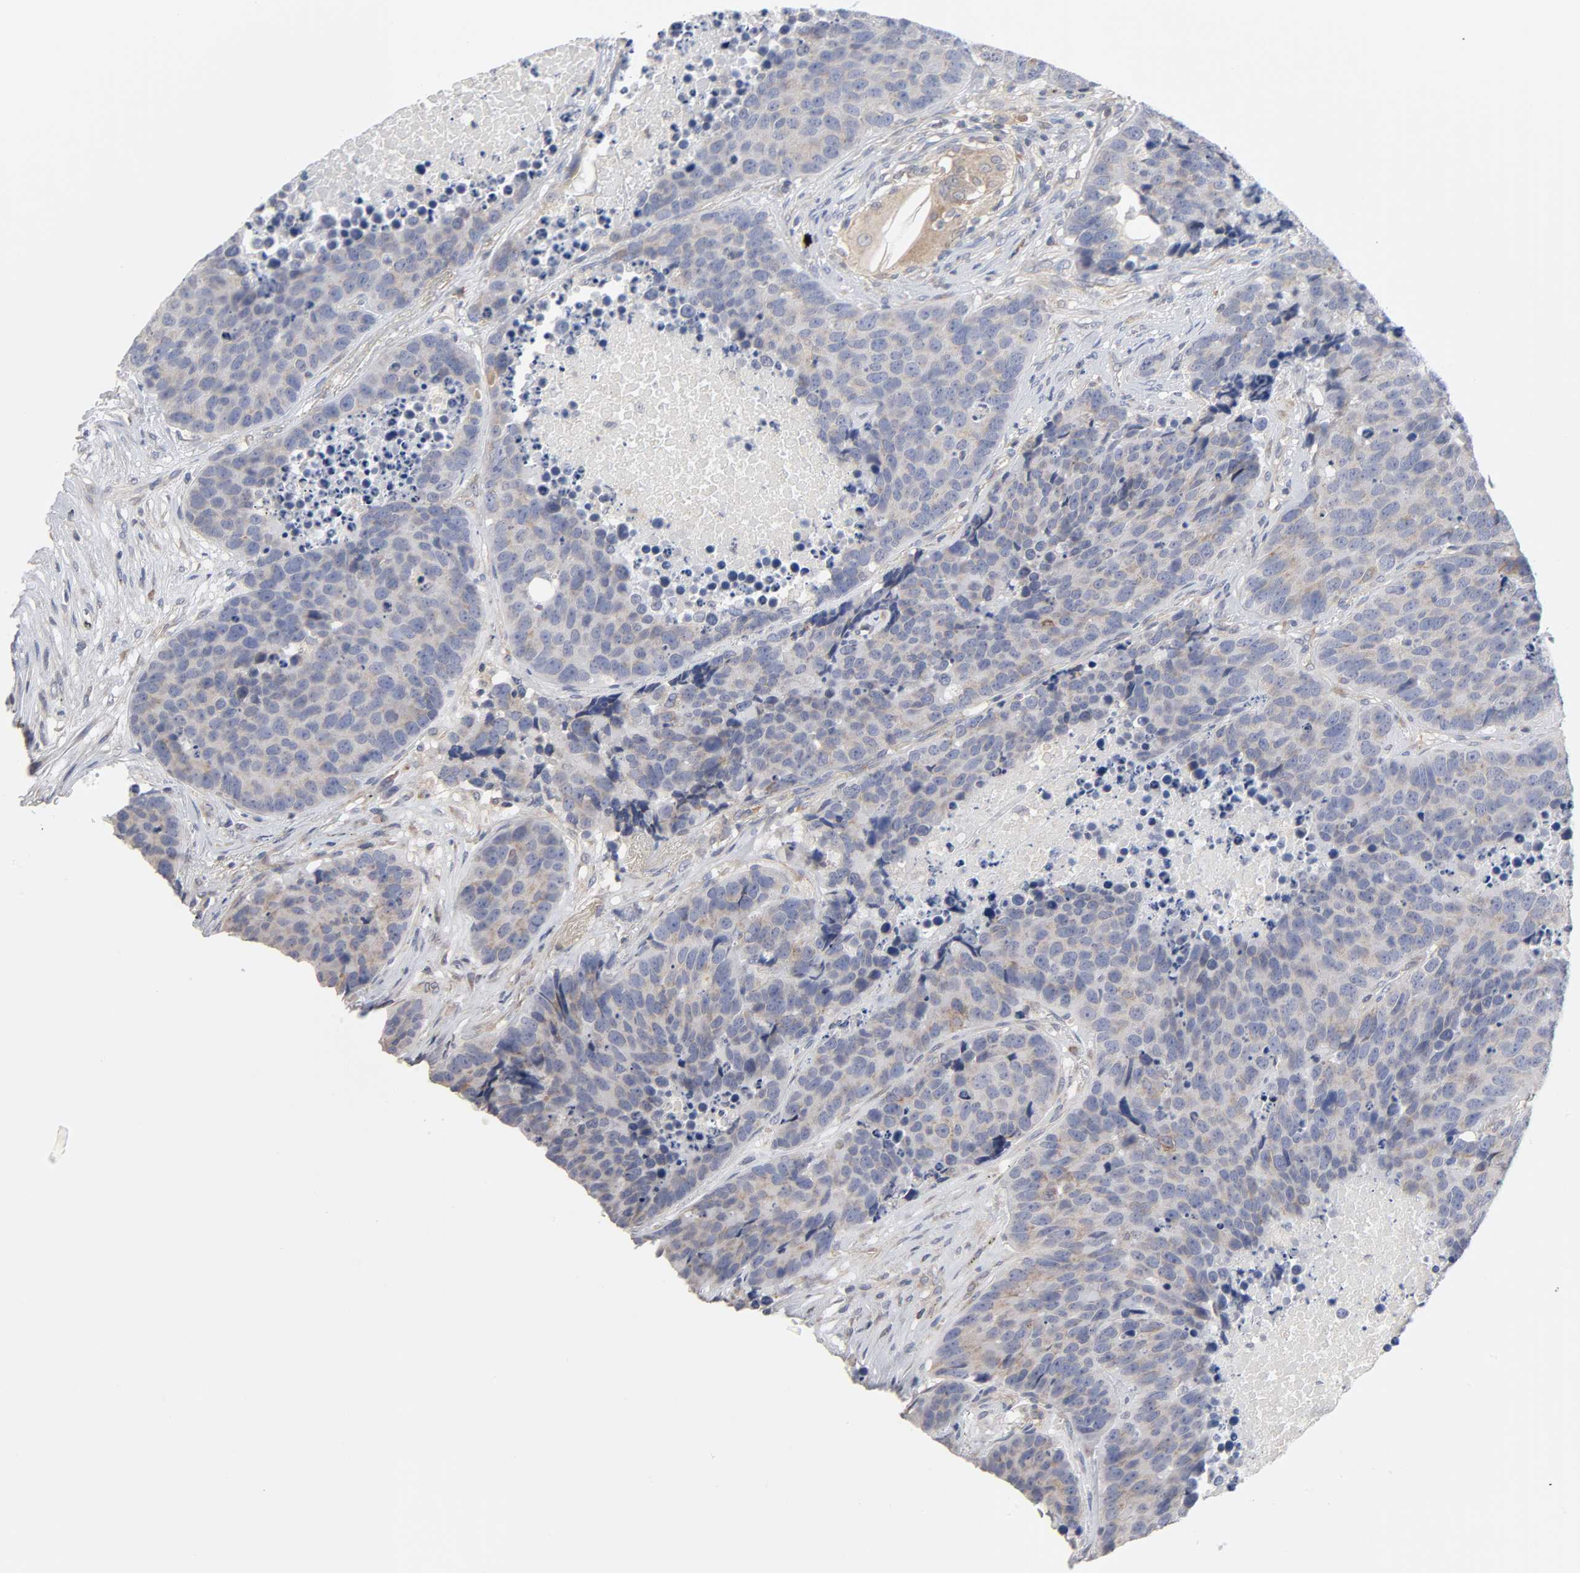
{"staining": {"intensity": "weak", "quantity": ">75%", "location": "cytoplasmic/membranous"}, "tissue": "carcinoid", "cell_type": "Tumor cells", "image_type": "cancer", "snomed": [{"axis": "morphology", "description": "Carcinoid, malignant, NOS"}, {"axis": "topography", "description": "Lung"}], "caption": "Tumor cells reveal weak cytoplasmic/membranous staining in approximately >75% of cells in malignant carcinoid.", "gene": "IL4R", "patient": {"sex": "male", "age": 60}}